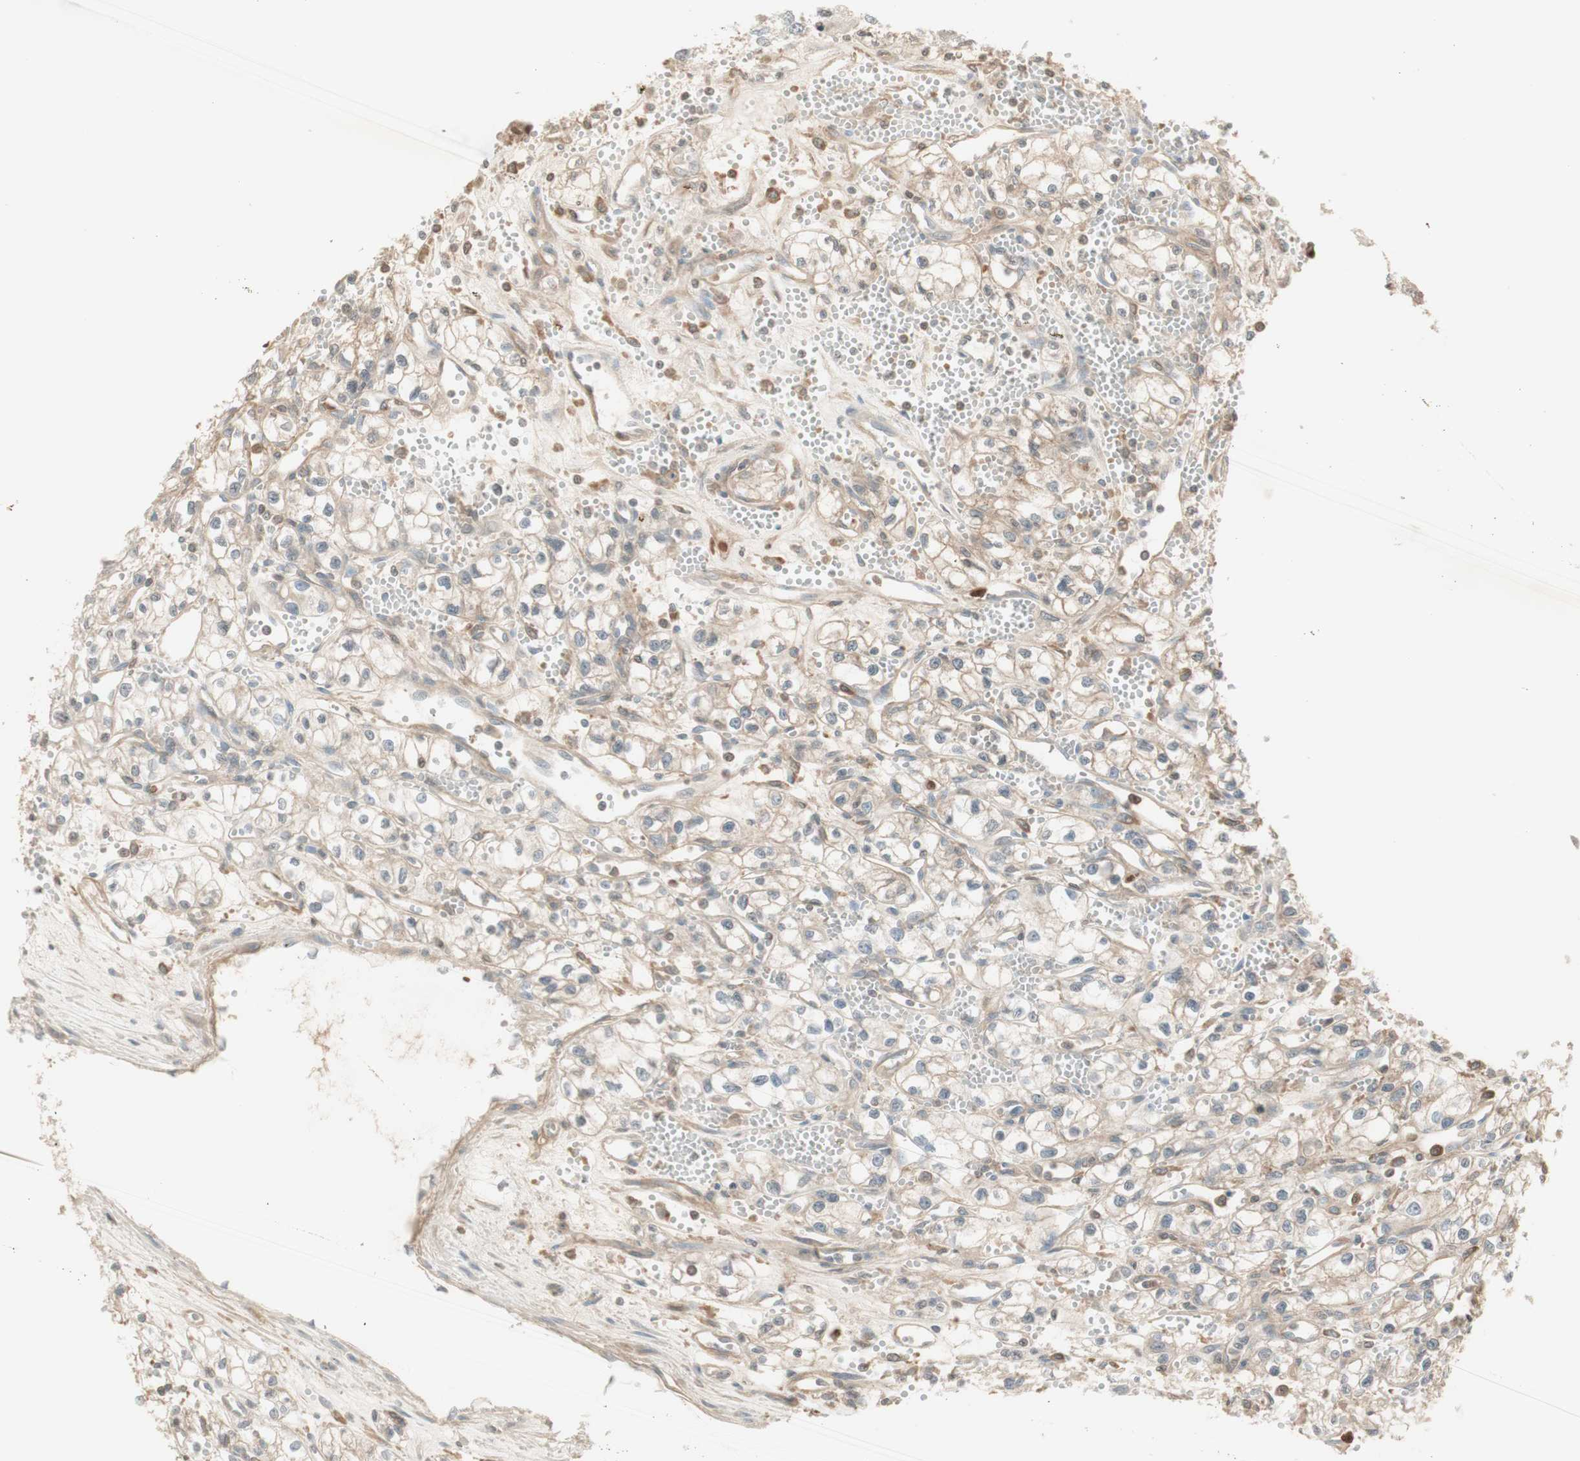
{"staining": {"intensity": "weak", "quantity": "<25%", "location": "cytoplasmic/membranous"}, "tissue": "renal cancer", "cell_type": "Tumor cells", "image_type": "cancer", "snomed": [{"axis": "morphology", "description": "Normal tissue, NOS"}, {"axis": "morphology", "description": "Adenocarcinoma, NOS"}, {"axis": "topography", "description": "Kidney"}], "caption": "Human renal cancer (adenocarcinoma) stained for a protein using IHC shows no expression in tumor cells.", "gene": "NID1", "patient": {"sex": "male", "age": 59}}